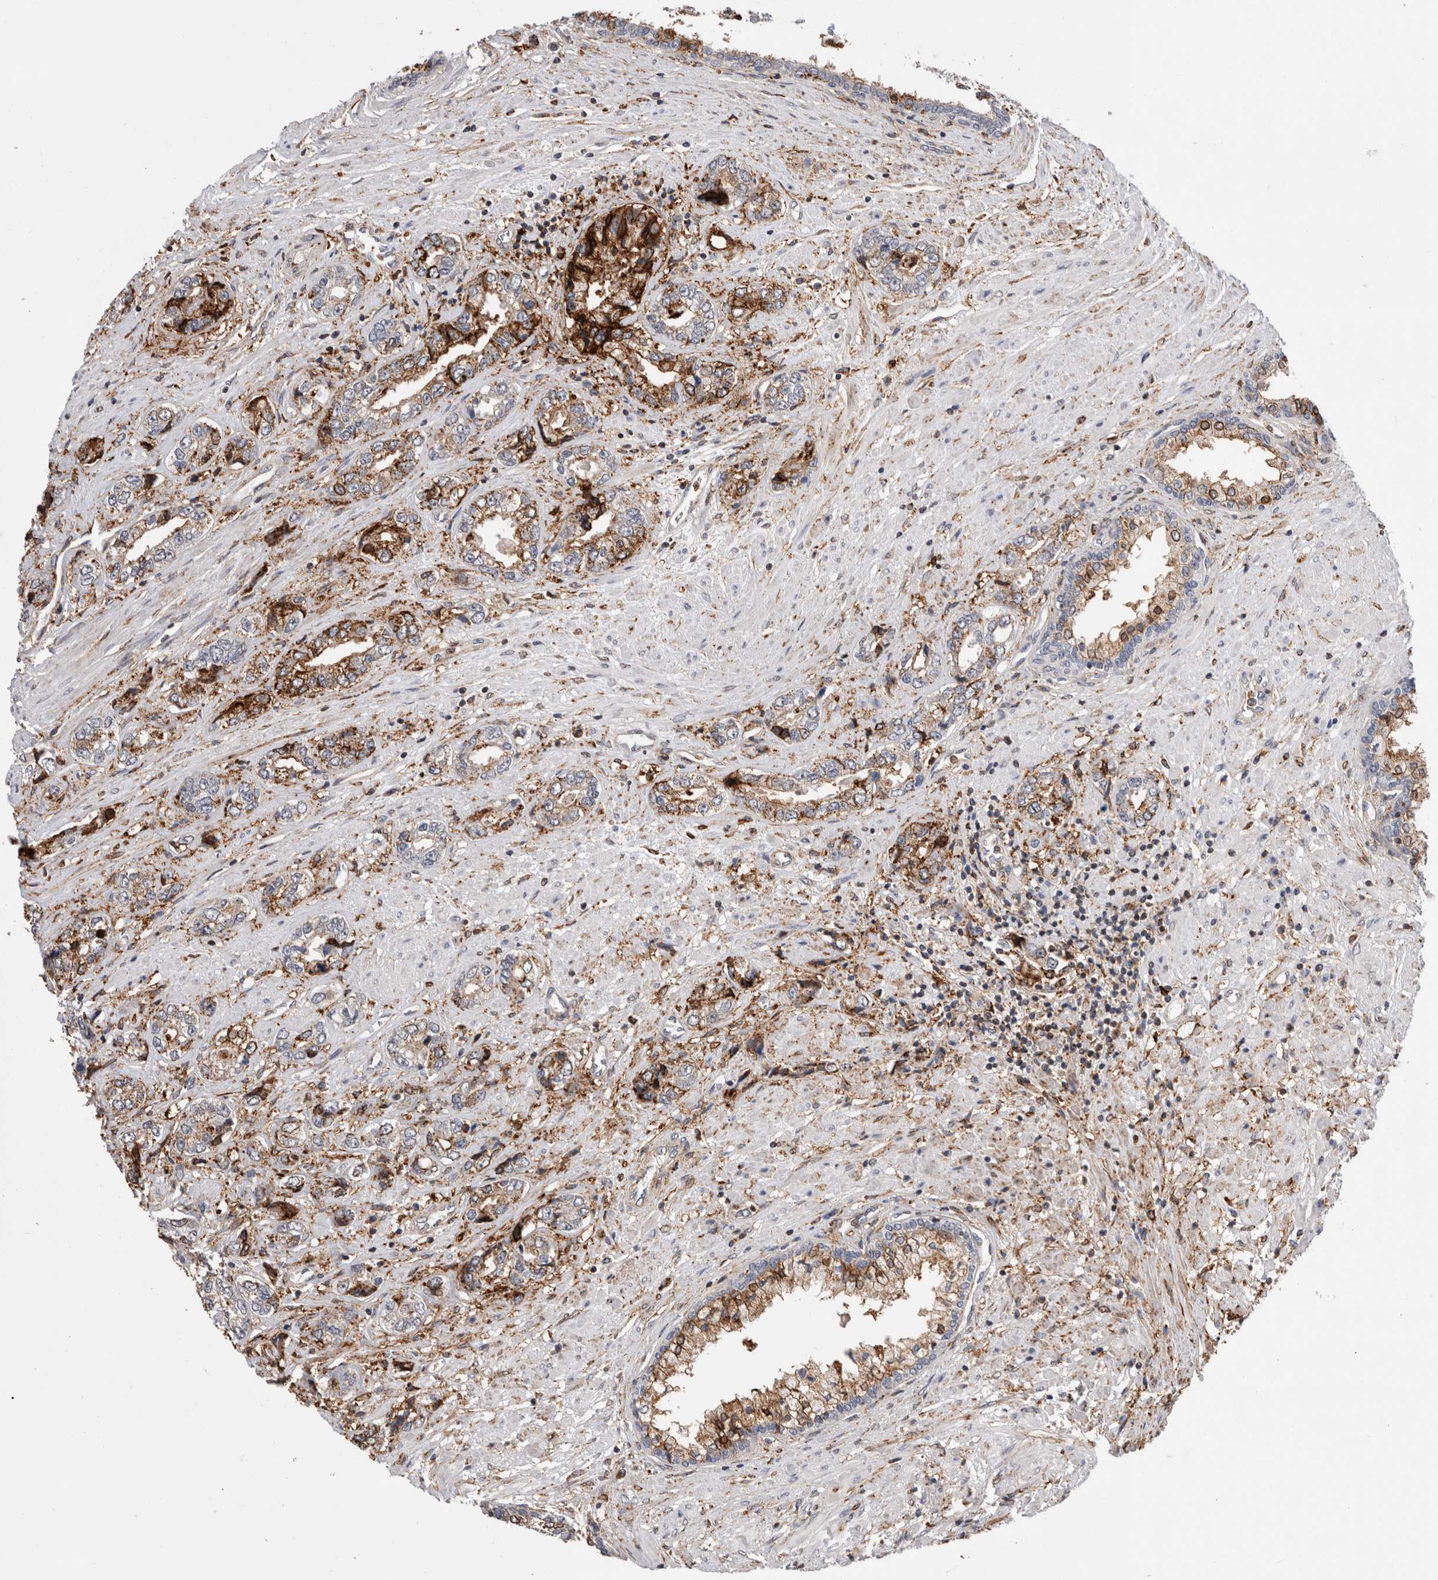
{"staining": {"intensity": "moderate", "quantity": ">75%", "location": "cytoplasmic/membranous"}, "tissue": "prostate cancer", "cell_type": "Tumor cells", "image_type": "cancer", "snomed": [{"axis": "morphology", "description": "Adenocarcinoma, High grade"}, {"axis": "topography", "description": "Prostate"}], "caption": "A brown stain highlights moderate cytoplasmic/membranous staining of a protein in high-grade adenocarcinoma (prostate) tumor cells.", "gene": "CCDC88B", "patient": {"sex": "male", "age": 61}}